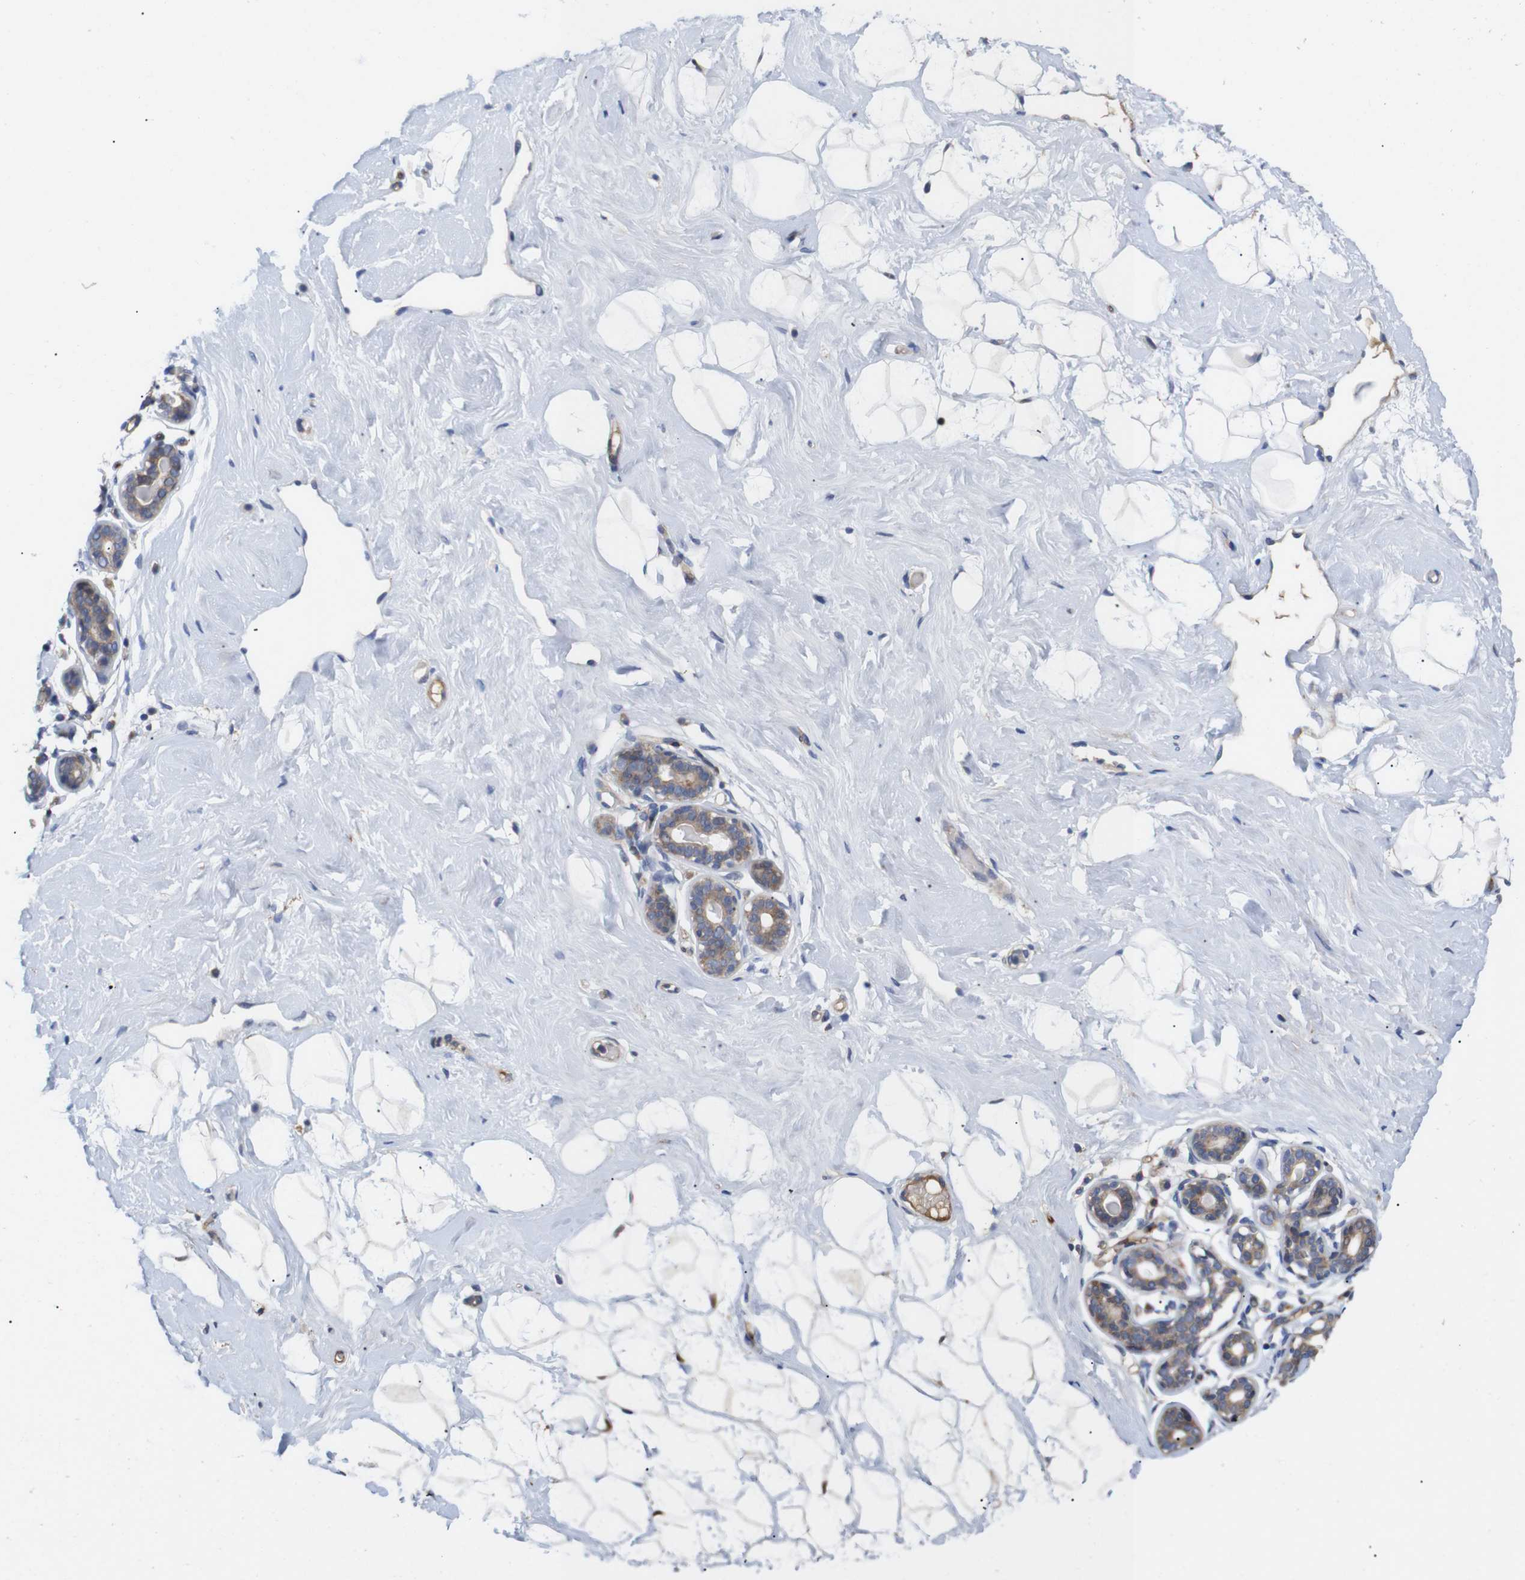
{"staining": {"intensity": "negative", "quantity": "none", "location": "none"}, "tissue": "breast", "cell_type": "Adipocytes", "image_type": "normal", "snomed": [{"axis": "morphology", "description": "Normal tissue, NOS"}, {"axis": "topography", "description": "Breast"}], "caption": "Immunohistochemistry micrograph of benign breast: breast stained with DAB (3,3'-diaminobenzidine) reveals no significant protein expression in adipocytes.", "gene": "SPRY3", "patient": {"sex": "female", "age": 23}}